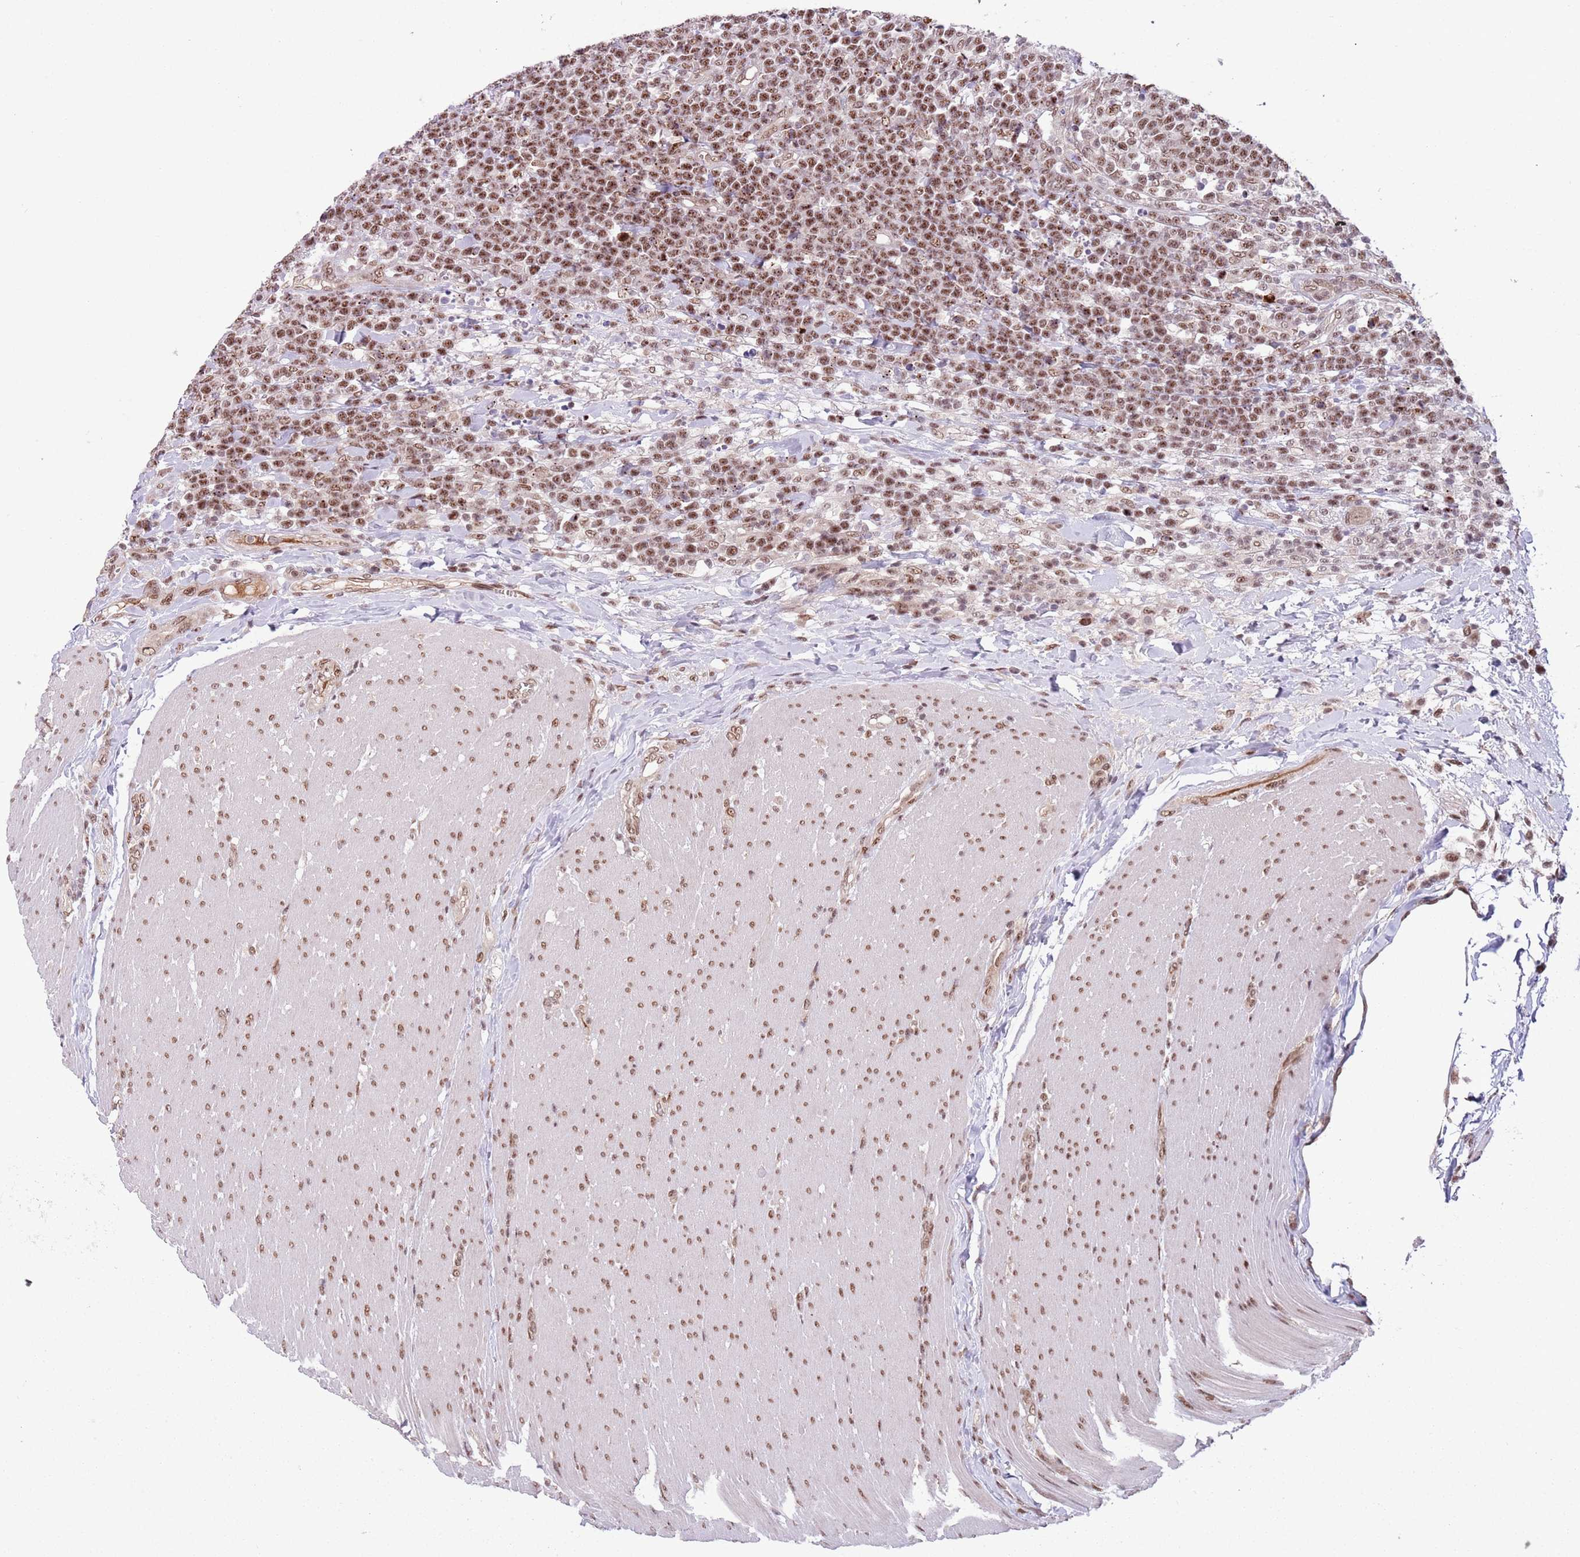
{"staining": {"intensity": "moderate", "quantity": ">75%", "location": "nuclear"}, "tissue": "lymphoma", "cell_type": "Tumor cells", "image_type": "cancer", "snomed": [{"axis": "morphology", "description": "Malignant lymphoma, non-Hodgkin's type, High grade"}, {"axis": "topography", "description": "Small intestine"}], "caption": "Protein expression analysis of high-grade malignant lymphoma, non-Hodgkin's type shows moderate nuclear positivity in about >75% of tumor cells.", "gene": "SIPA1L3", "patient": {"sex": "male", "age": 8}}